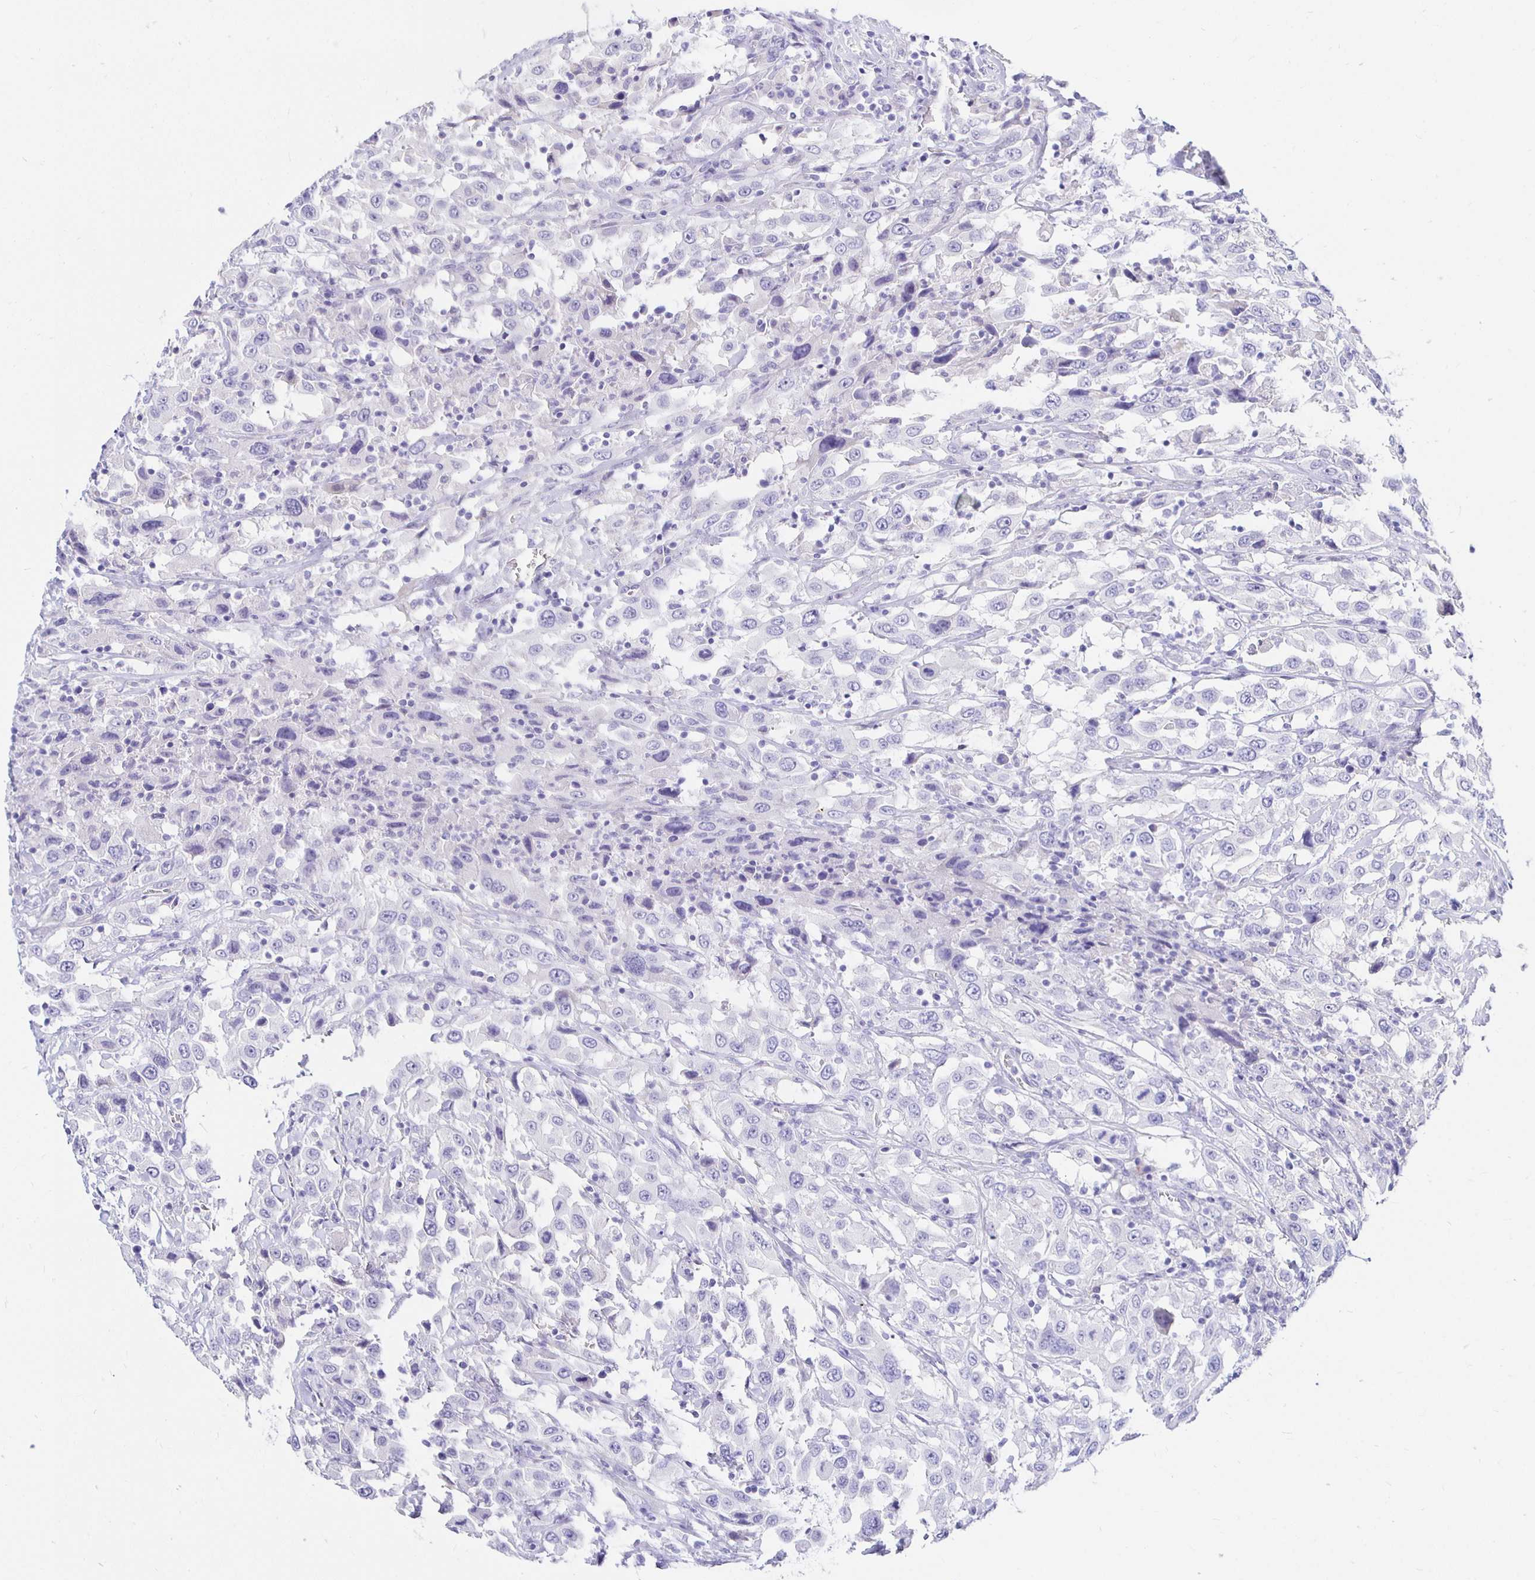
{"staining": {"intensity": "negative", "quantity": "none", "location": "none"}, "tissue": "urothelial cancer", "cell_type": "Tumor cells", "image_type": "cancer", "snomed": [{"axis": "morphology", "description": "Urothelial carcinoma, High grade"}, {"axis": "topography", "description": "Urinary bladder"}], "caption": "A histopathology image of human urothelial carcinoma (high-grade) is negative for staining in tumor cells.", "gene": "UMOD", "patient": {"sex": "male", "age": 61}}